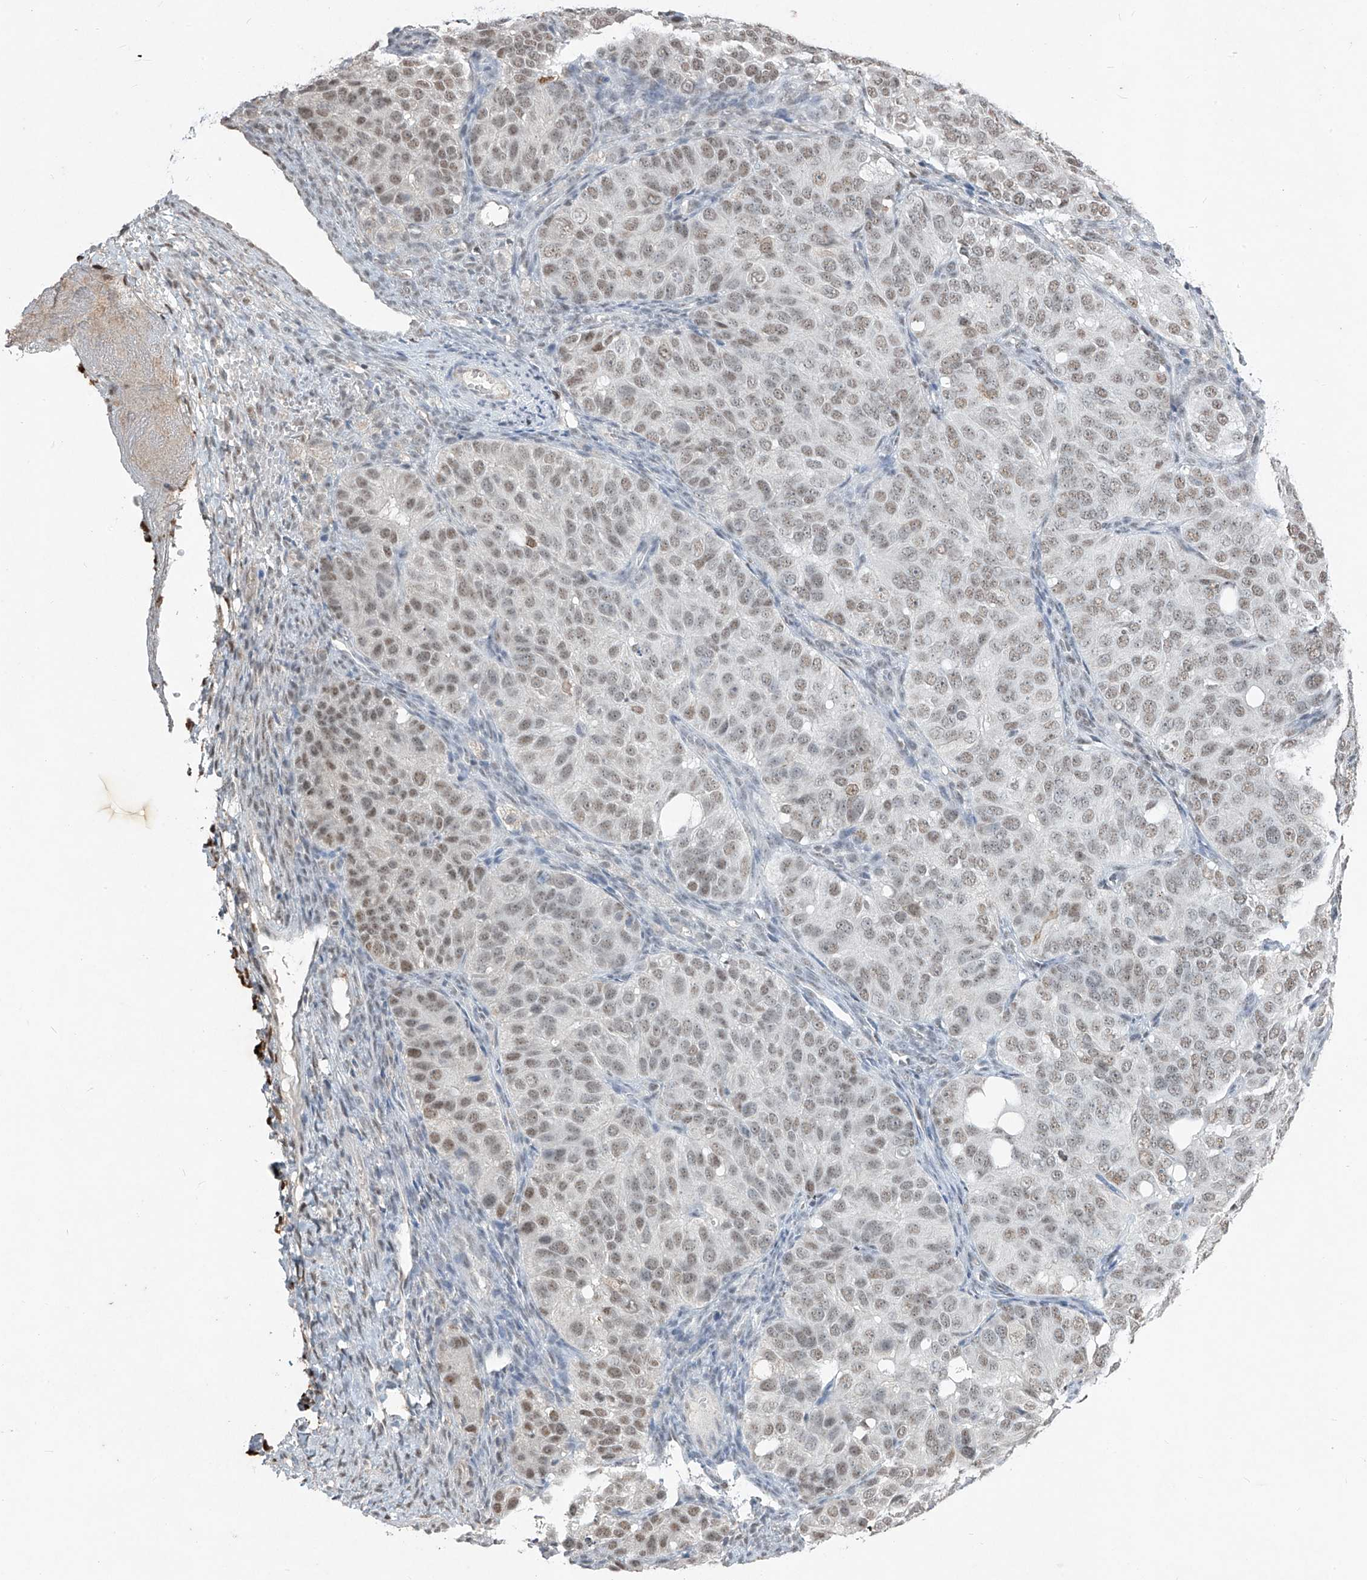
{"staining": {"intensity": "weak", "quantity": ">75%", "location": "nuclear"}, "tissue": "ovarian cancer", "cell_type": "Tumor cells", "image_type": "cancer", "snomed": [{"axis": "morphology", "description": "Carcinoma, endometroid"}, {"axis": "topography", "description": "Ovary"}], "caption": "The histopathology image shows staining of ovarian cancer, revealing weak nuclear protein expression (brown color) within tumor cells.", "gene": "TFEC", "patient": {"sex": "female", "age": 51}}